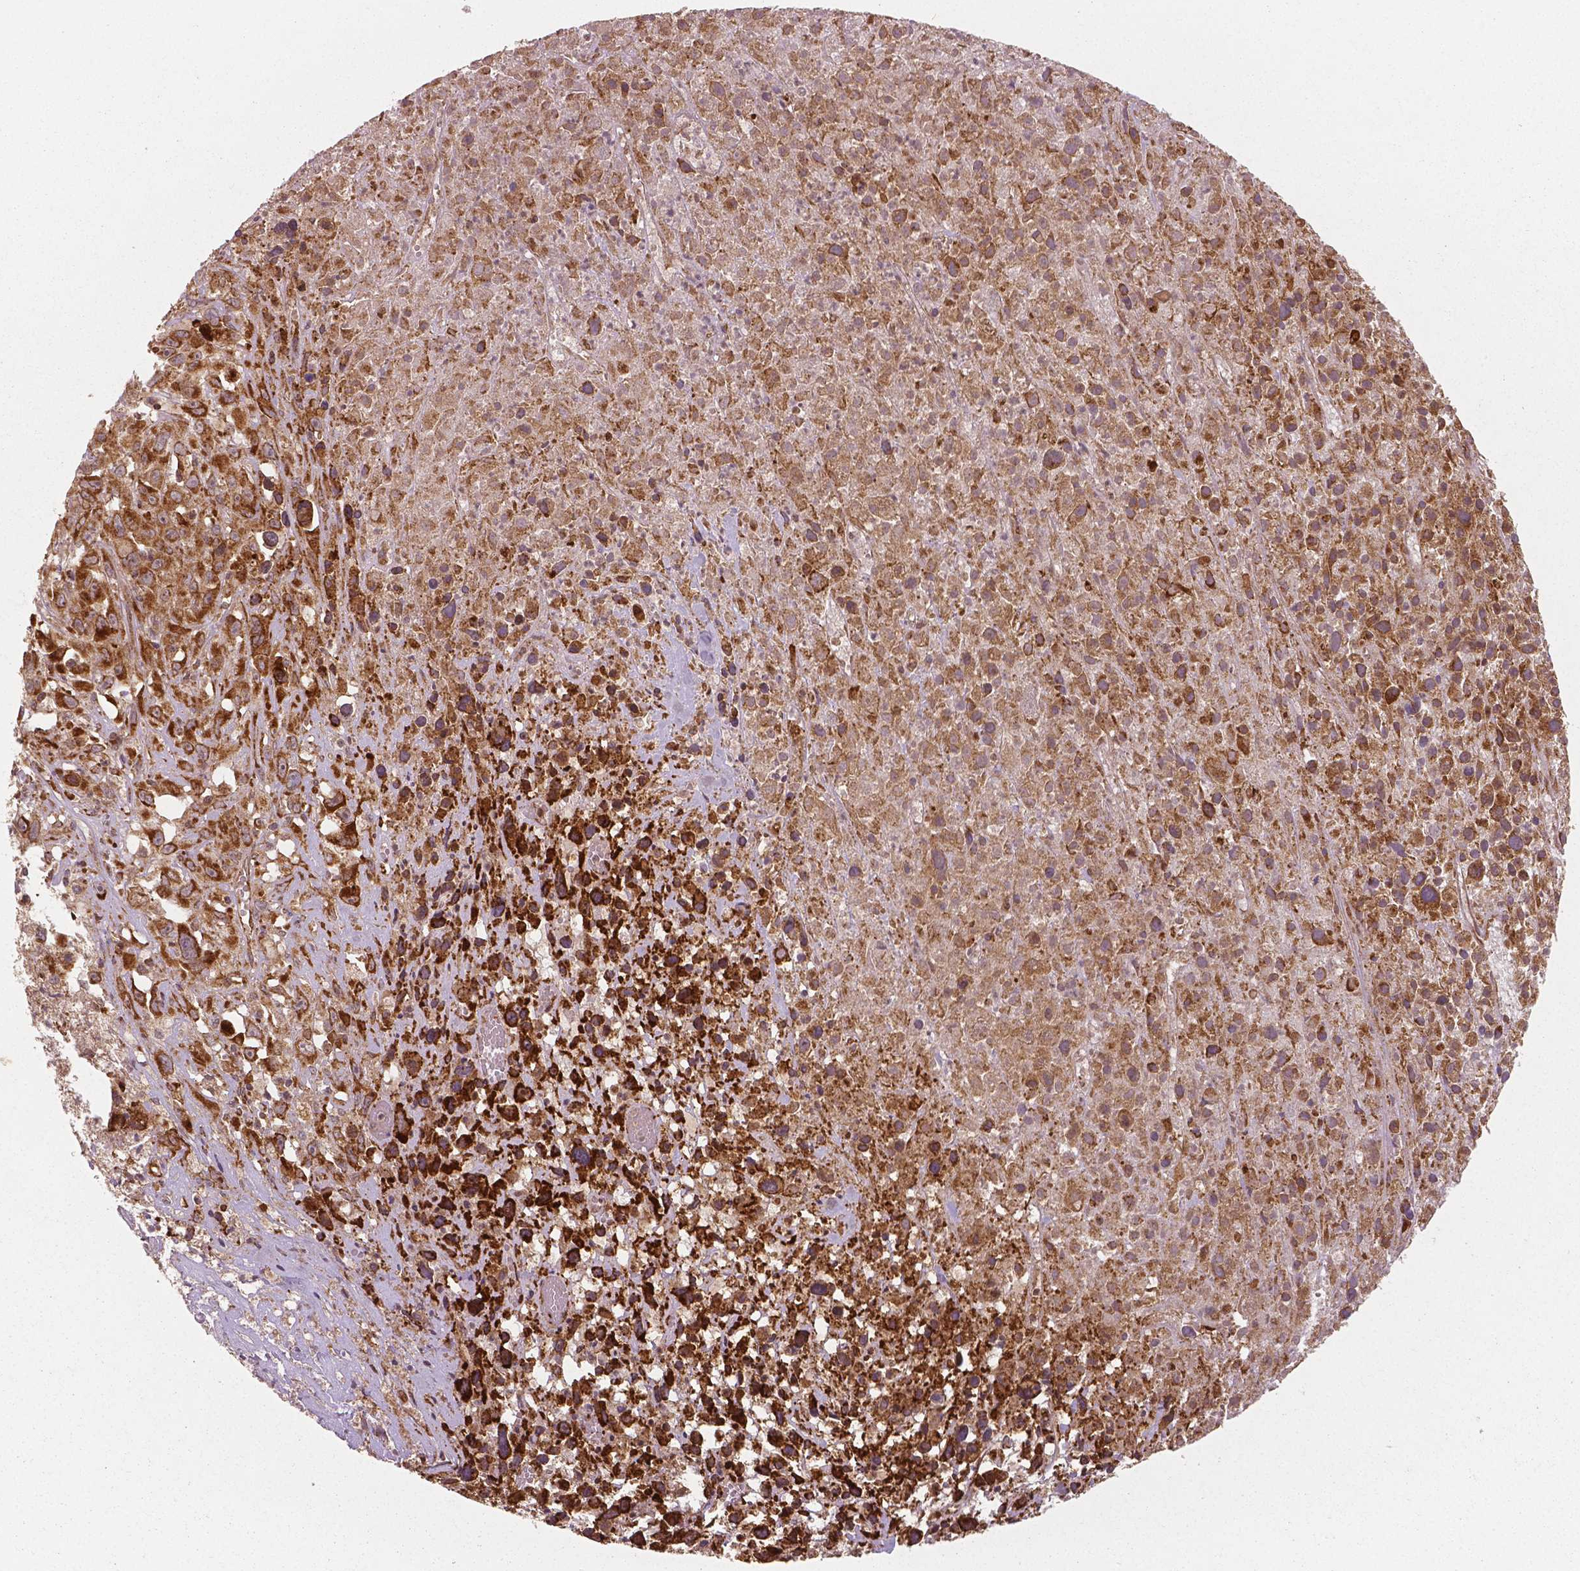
{"staining": {"intensity": "strong", "quantity": ">75%", "location": "cytoplasmic/membranous"}, "tissue": "melanoma", "cell_type": "Tumor cells", "image_type": "cancer", "snomed": [{"axis": "morphology", "description": "Malignant melanoma, Metastatic site"}, {"axis": "topography", "description": "Soft tissue"}], "caption": "Melanoma tissue shows strong cytoplasmic/membranous expression in approximately >75% of tumor cells", "gene": "PGAM5", "patient": {"sex": "male", "age": 50}}